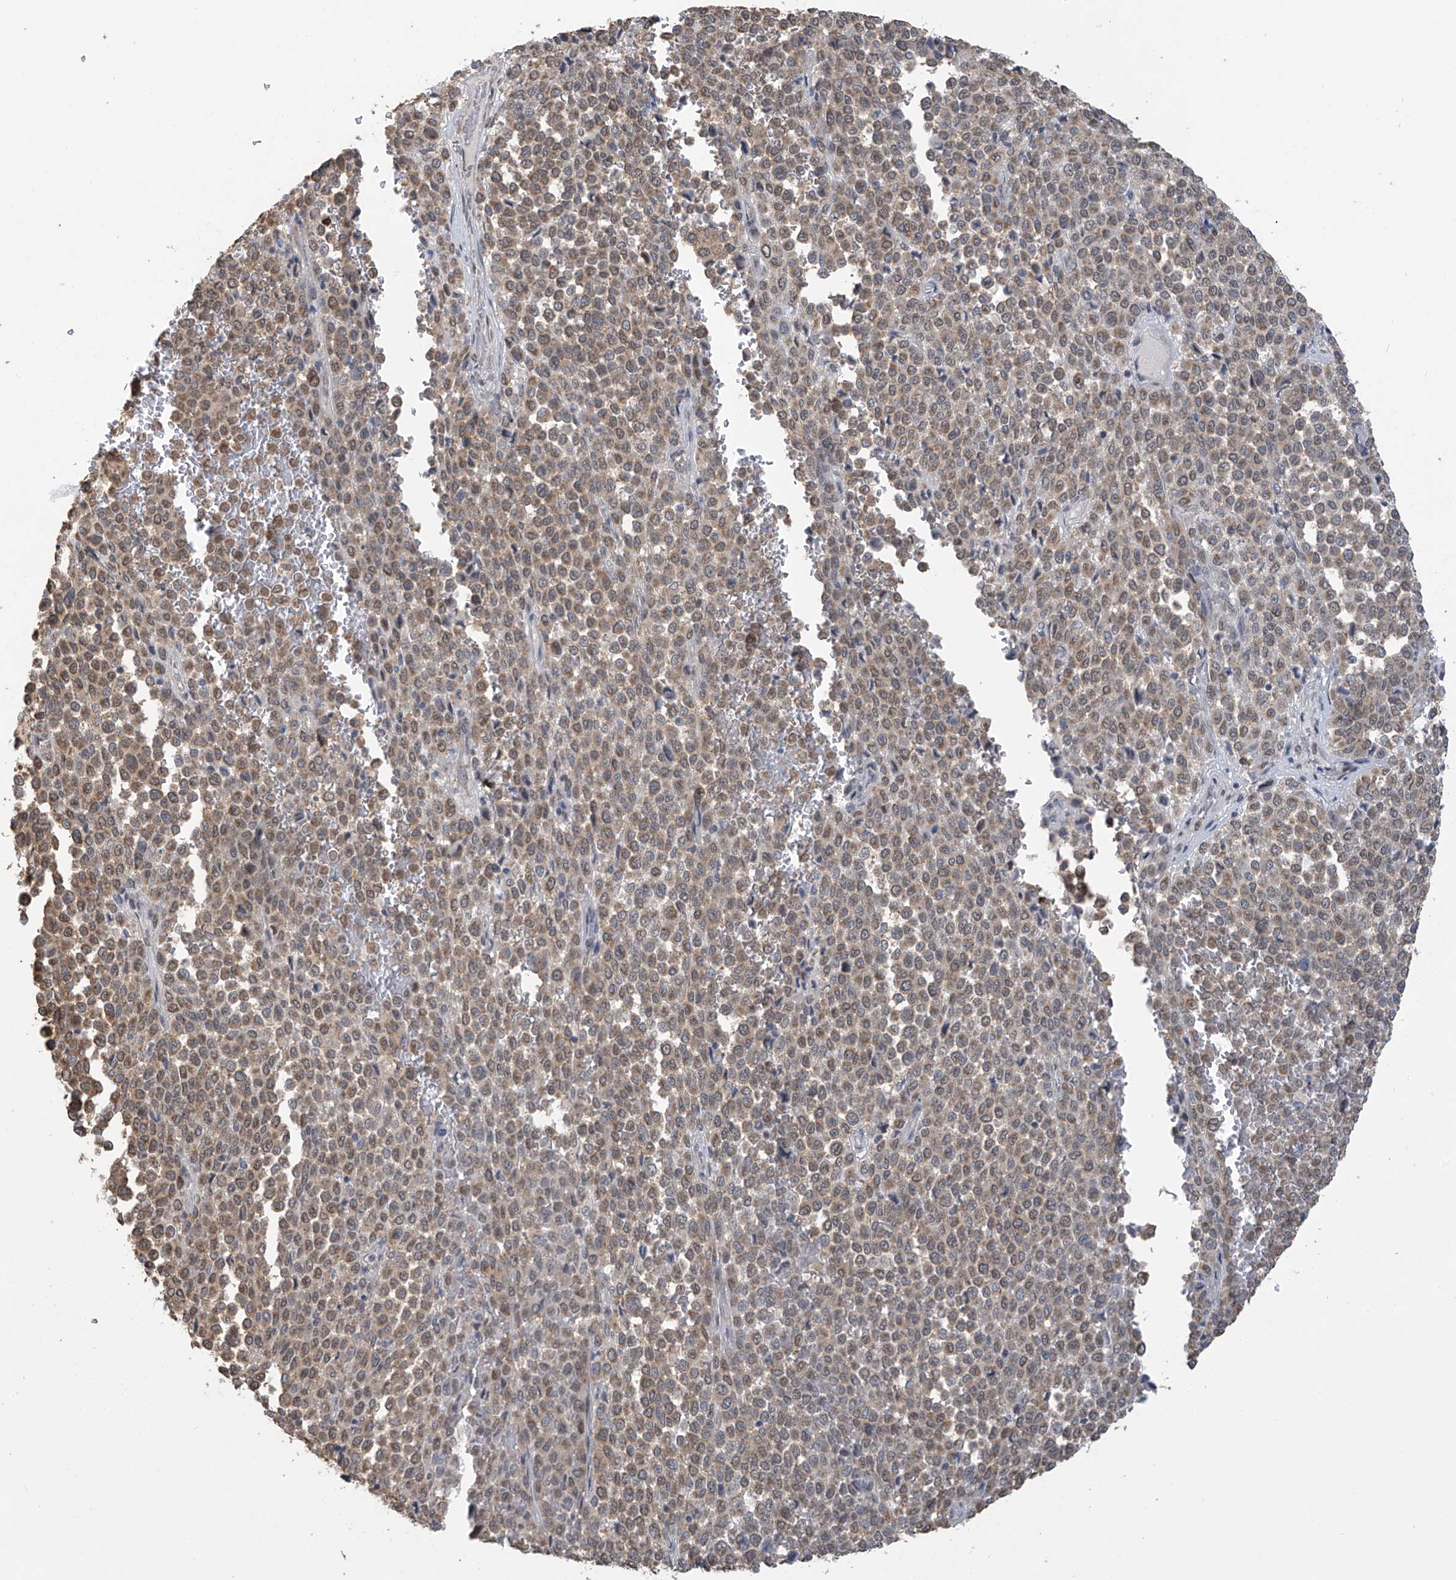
{"staining": {"intensity": "moderate", "quantity": ">75%", "location": "cytoplasmic/membranous,nuclear"}, "tissue": "melanoma", "cell_type": "Tumor cells", "image_type": "cancer", "snomed": [{"axis": "morphology", "description": "Malignant melanoma, Metastatic site"}, {"axis": "topography", "description": "Pancreas"}], "caption": "This is a histology image of immunohistochemistry staining of melanoma, which shows moderate staining in the cytoplasmic/membranous and nuclear of tumor cells.", "gene": "KIAA1522", "patient": {"sex": "female", "age": 30}}